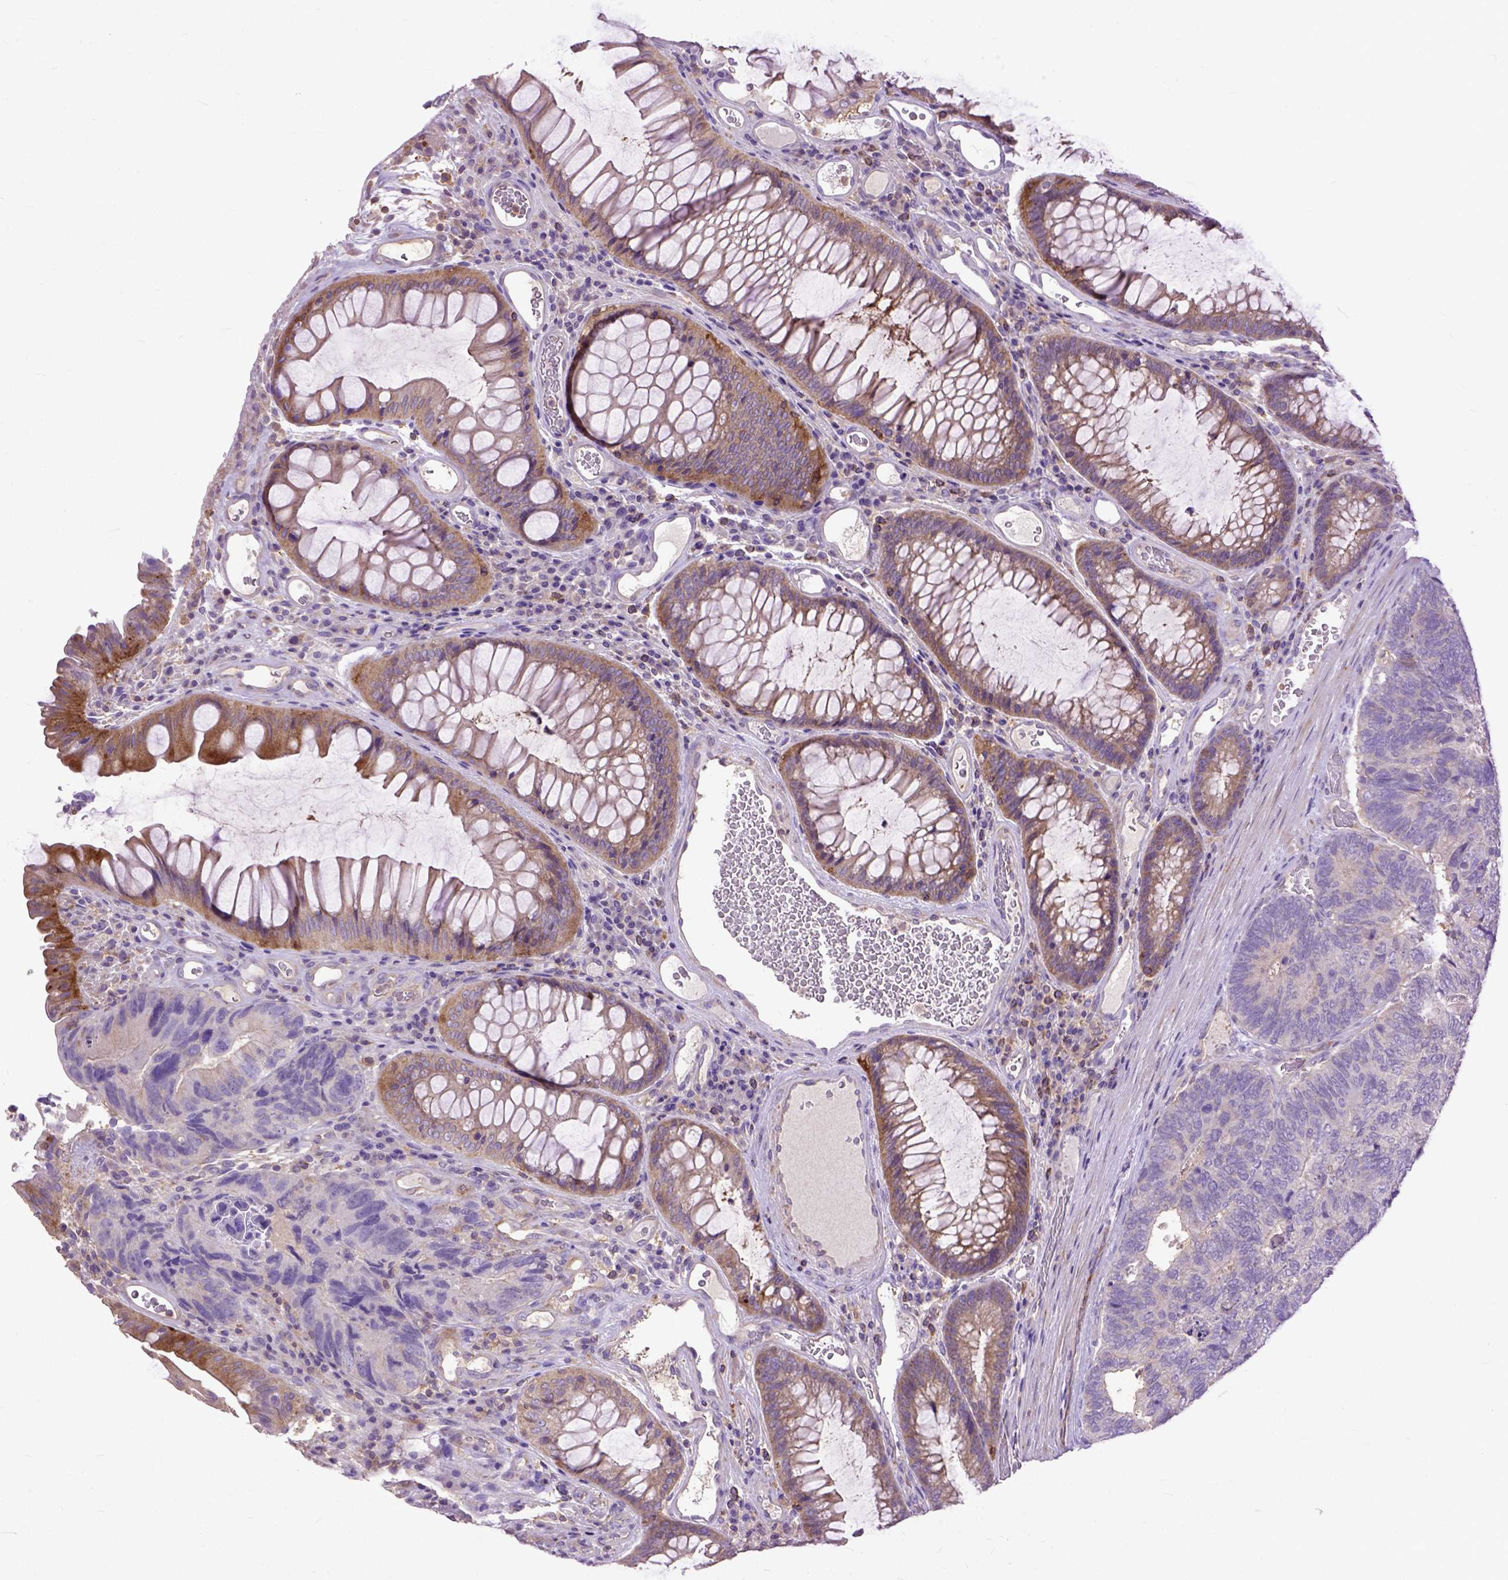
{"staining": {"intensity": "negative", "quantity": "none", "location": "none"}, "tissue": "colorectal cancer", "cell_type": "Tumor cells", "image_type": "cancer", "snomed": [{"axis": "morphology", "description": "Adenocarcinoma, NOS"}, {"axis": "topography", "description": "Colon"}], "caption": "The IHC photomicrograph has no significant staining in tumor cells of colorectal cancer tissue.", "gene": "NAMPT", "patient": {"sex": "female", "age": 67}}